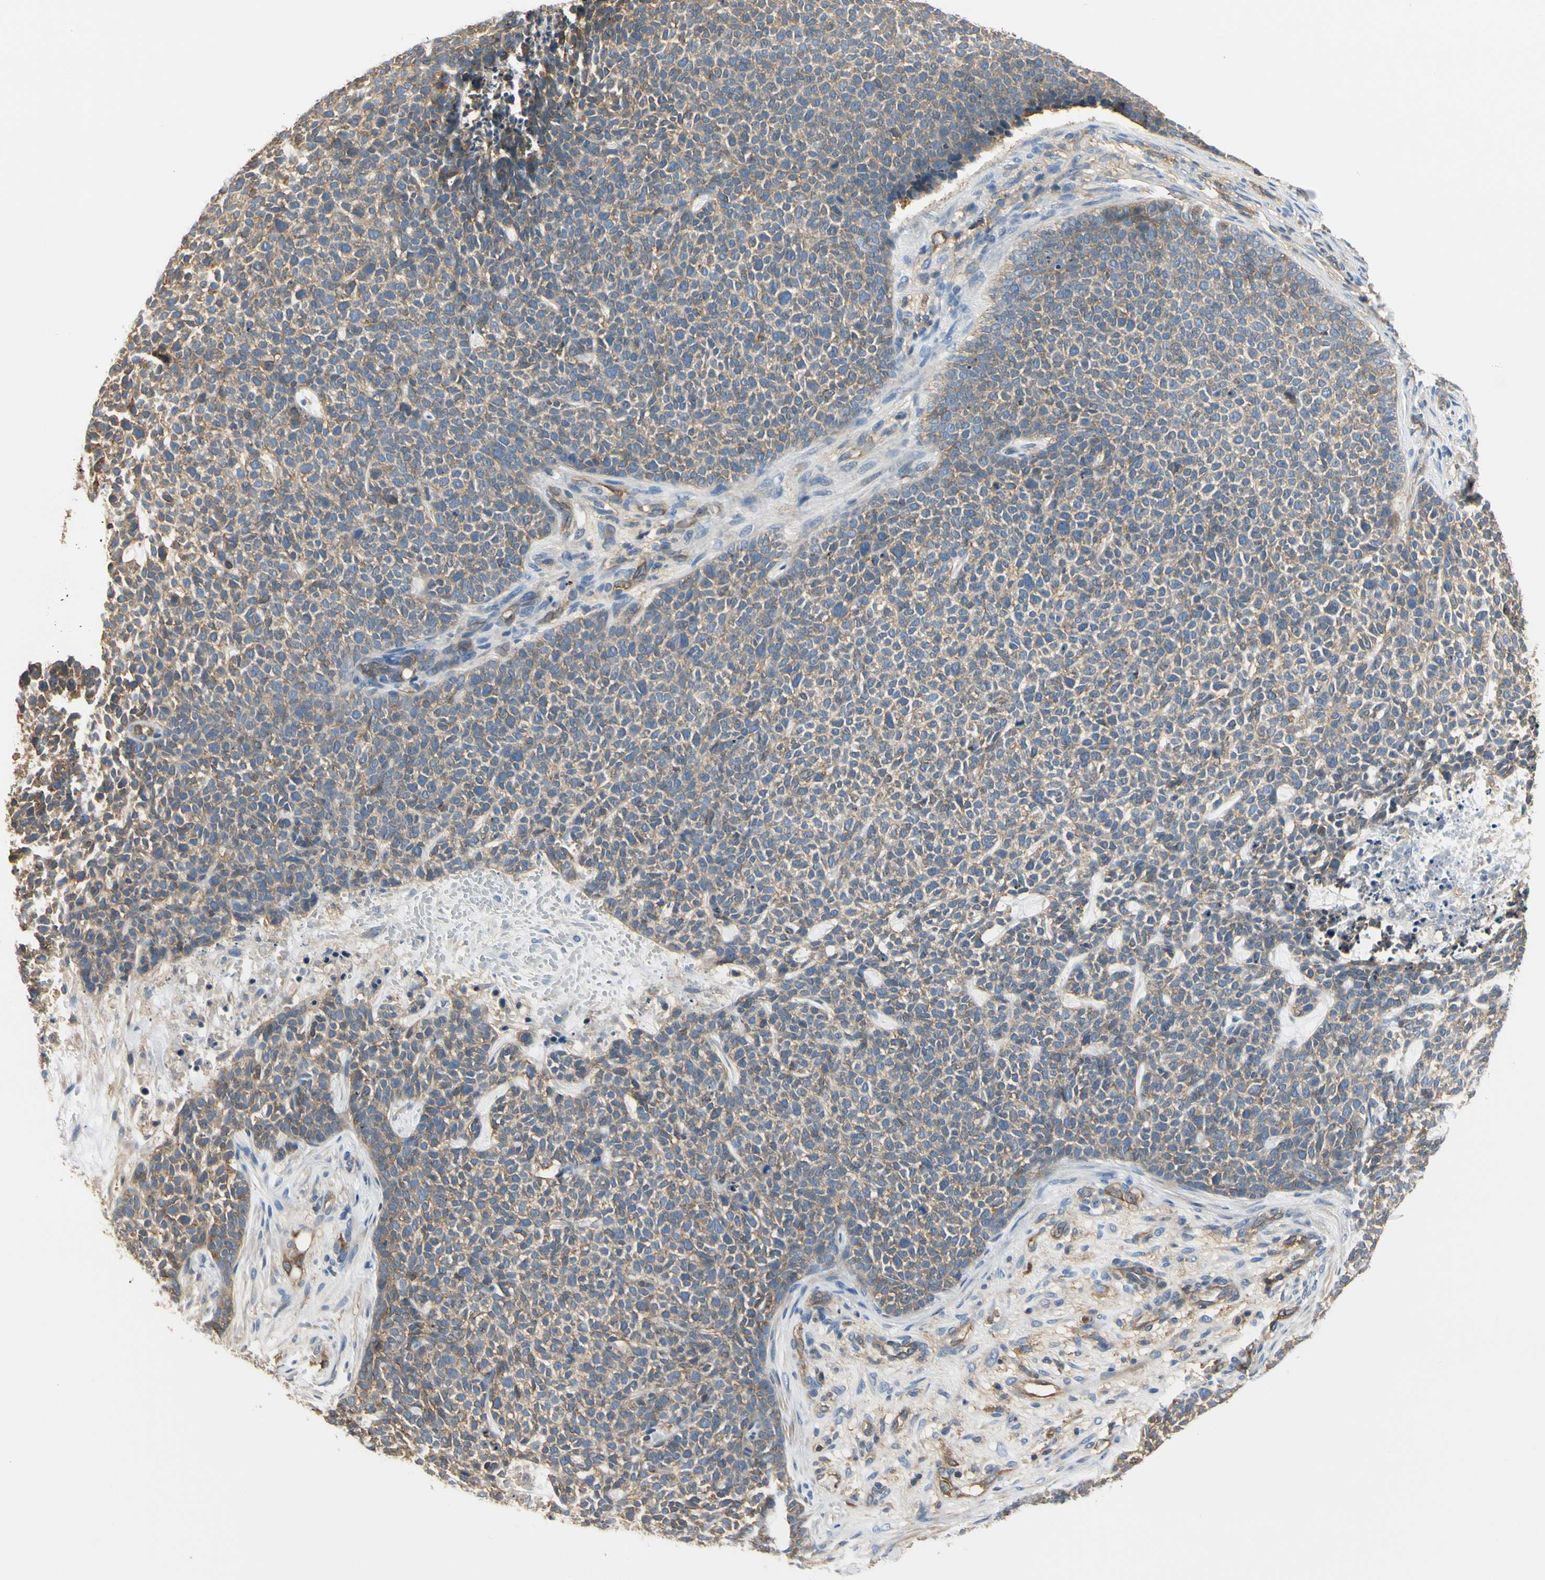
{"staining": {"intensity": "weak", "quantity": "25%-75%", "location": "cytoplasmic/membranous"}, "tissue": "skin cancer", "cell_type": "Tumor cells", "image_type": "cancer", "snomed": [{"axis": "morphology", "description": "Basal cell carcinoma"}, {"axis": "topography", "description": "Skin"}], "caption": "Skin cancer (basal cell carcinoma) stained with a protein marker demonstrates weak staining in tumor cells.", "gene": "IL1RL1", "patient": {"sex": "female", "age": 84}}